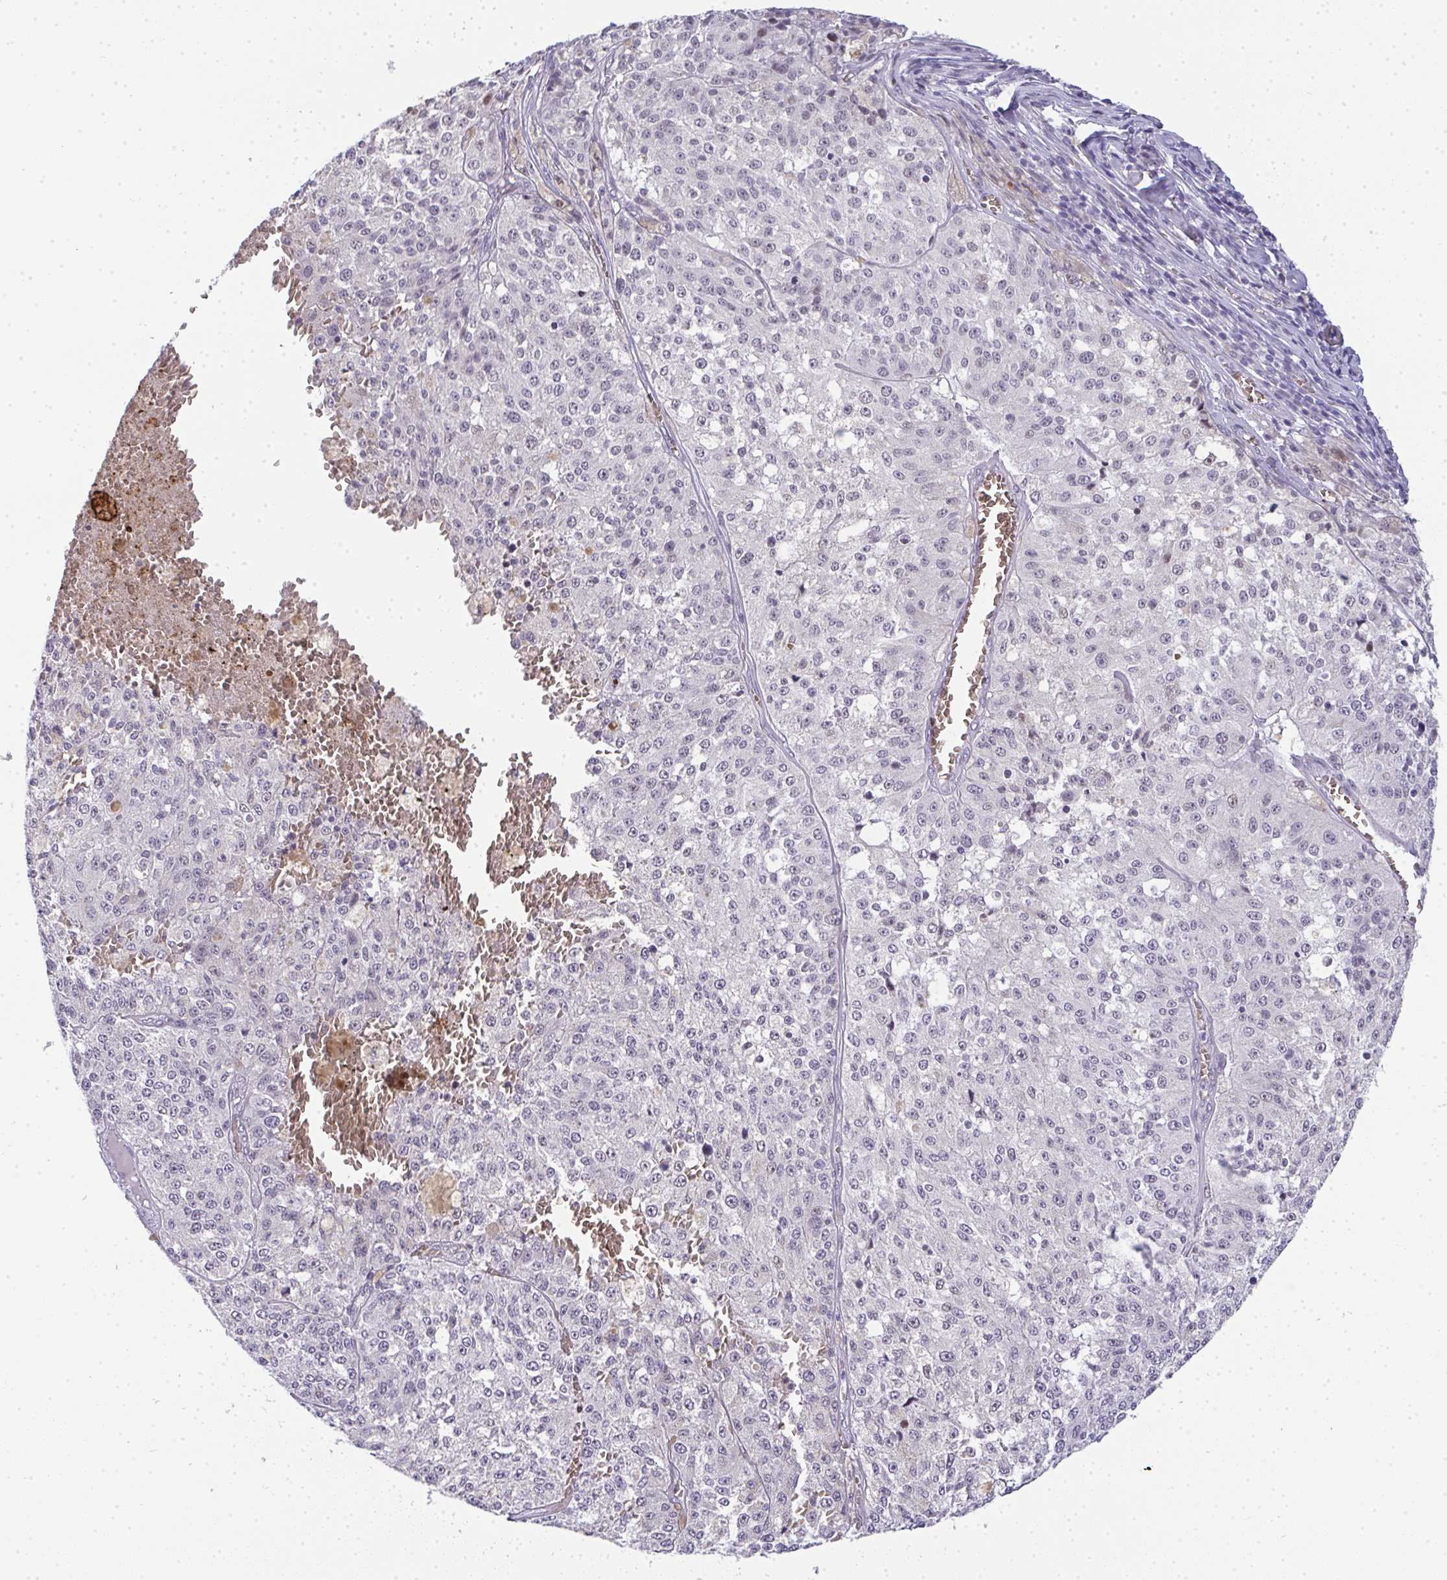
{"staining": {"intensity": "negative", "quantity": "none", "location": "none"}, "tissue": "melanoma", "cell_type": "Tumor cells", "image_type": "cancer", "snomed": [{"axis": "morphology", "description": "Malignant melanoma, Metastatic site"}, {"axis": "topography", "description": "Lymph node"}], "caption": "A photomicrograph of human melanoma is negative for staining in tumor cells.", "gene": "TNMD", "patient": {"sex": "female", "age": 64}}